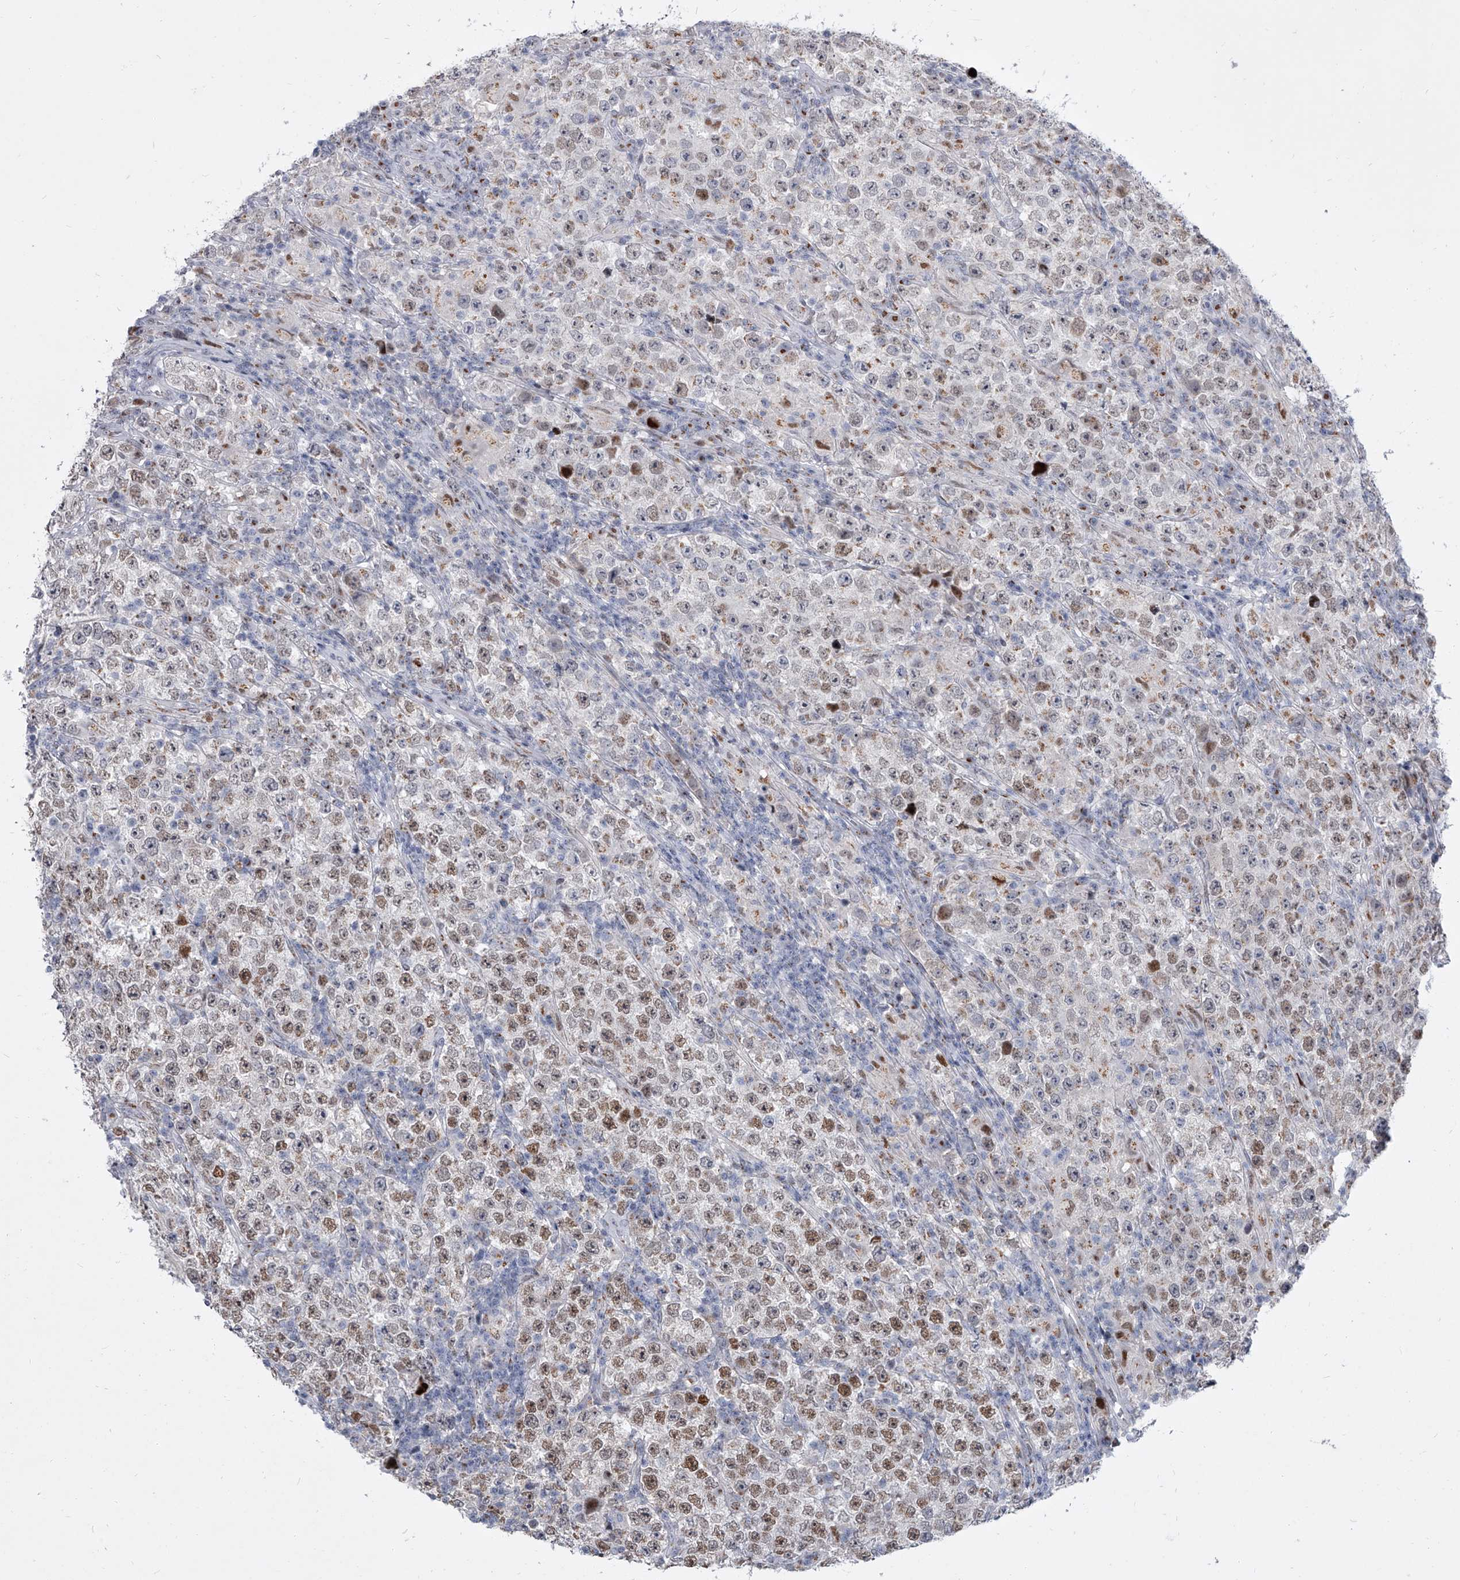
{"staining": {"intensity": "moderate", "quantity": "25%-75%", "location": "cytoplasmic/membranous,nuclear"}, "tissue": "testis cancer", "cell_type": "Tumor cells", "image_type": "cancer", "snomed": [{"axis": "morphology", "description": "Normal tissue, NOS"}, {"axis": "morphology", "description": "Urothelial carcinoma, High grade"}, {"axis": "morphology", "description": "Seminoma, NOS"}, {"axis": "morphology", "description": "Carcinoma, Embryonal, NOS"}, {"axis": "topography", "description": "Urinary bladder"}, {"axis": "topography", "description": "Testis"}], "caption": "Testis seminoma tissue shows moderate cytoplasmic/membranous and nuclear expression in about 25%-75% of tumor cells, visualized by immunohistochemistry. Immunohistochemistry stains the protein of interest in brown and the nuclei are stained blue.", "gene": "EVA1C", "patient": {"sex": "male", "age": 41}}